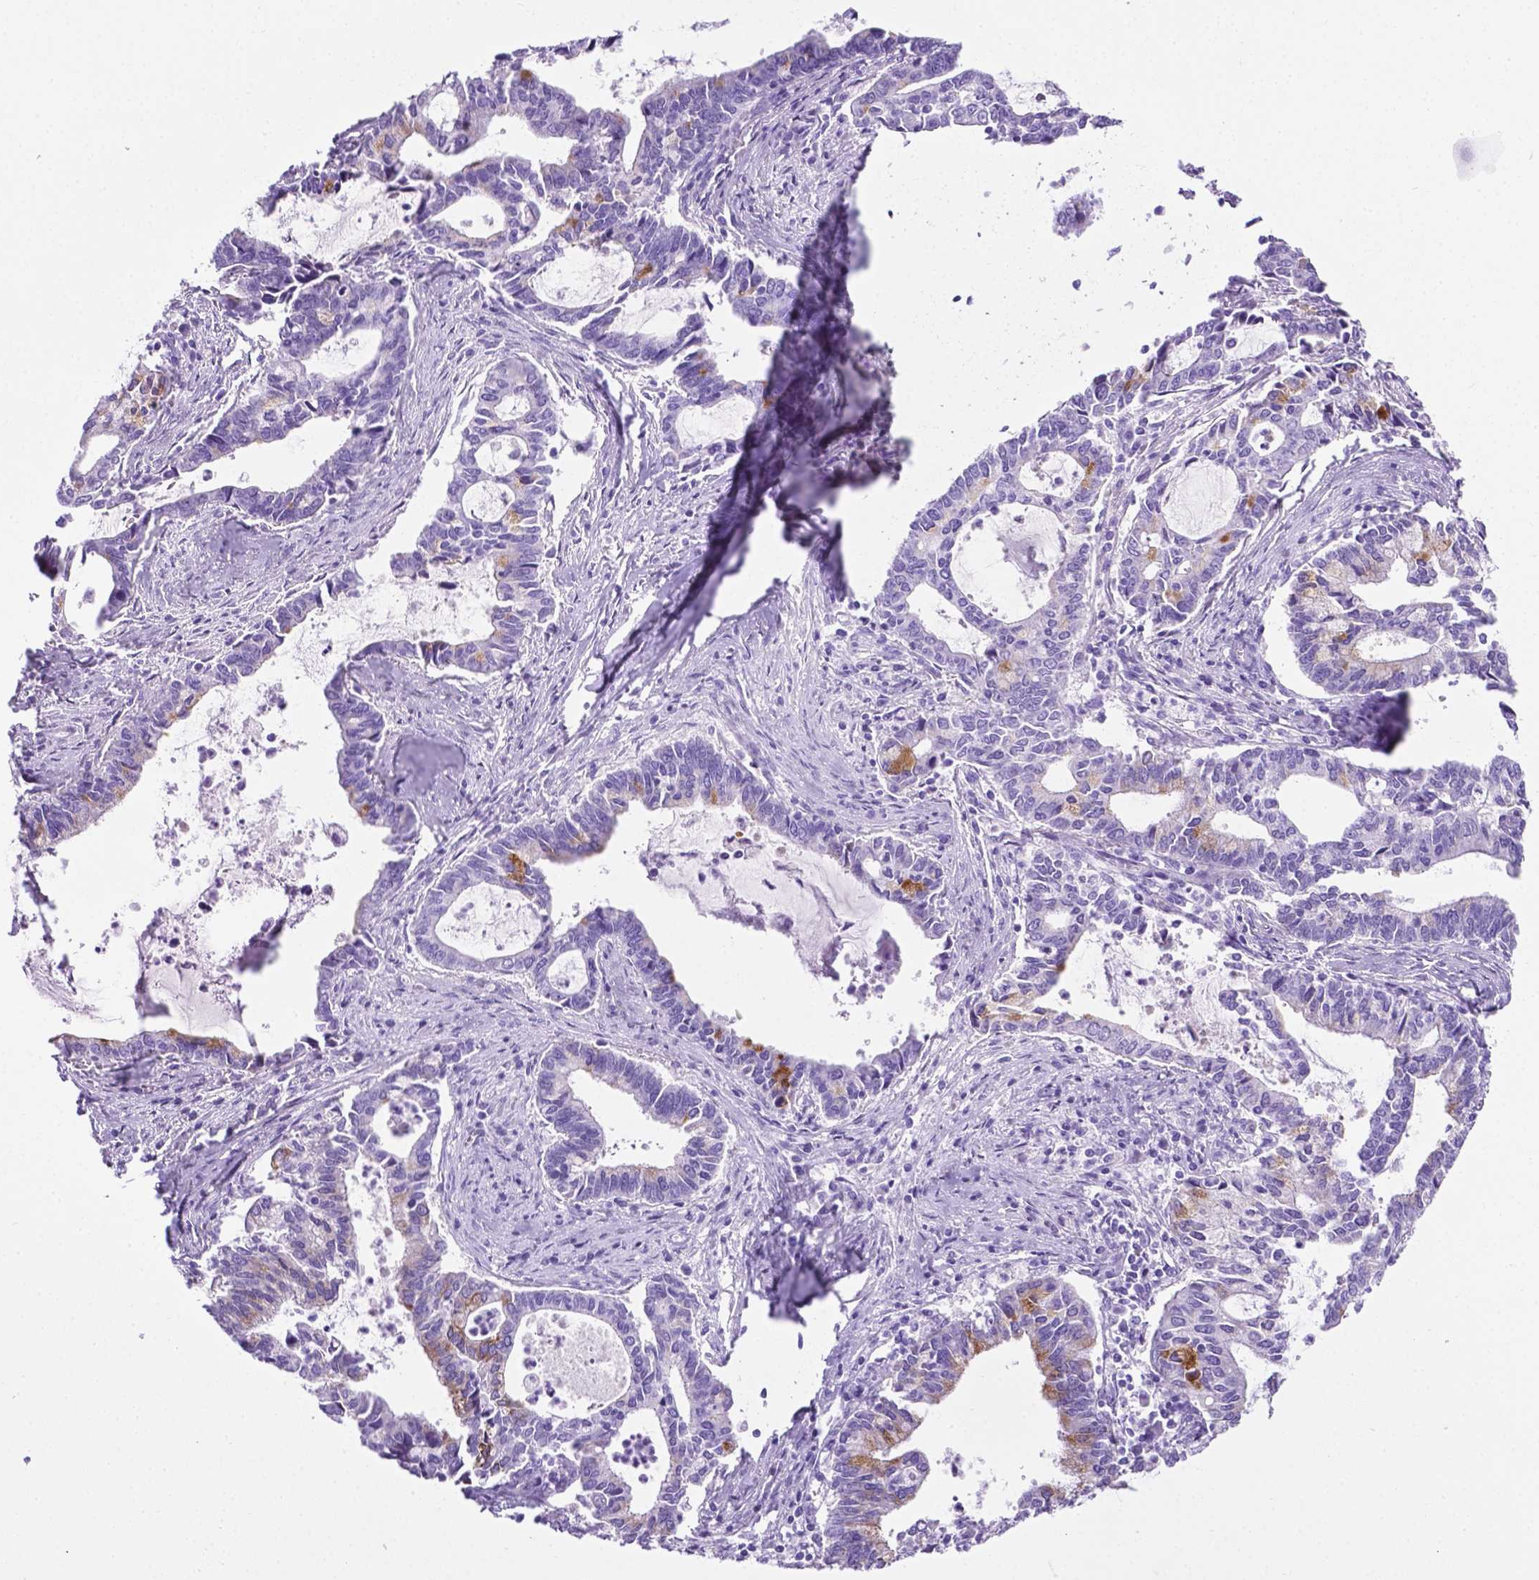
{"staining": {"intensity": "moderate", "quantity": "<25%", "location": "cytoplasmic/membranous"}, "tissue": "cervical cancer", "cell_type": "Tumor cells", "image_type": "cancer", "snomed": [{"axis": "morphology", "description": "Adenocarcinoma, NOS"}, {"axis": "topography", "description": "Cervix"}], "caption": "Moderate cytoplasmic/membranous staining is identified in about <25% of tumor cells in cervical cancer (adenocarcinoma).", "gene": "C17orf107", "patient": {"sex": "female", "age": 42}}